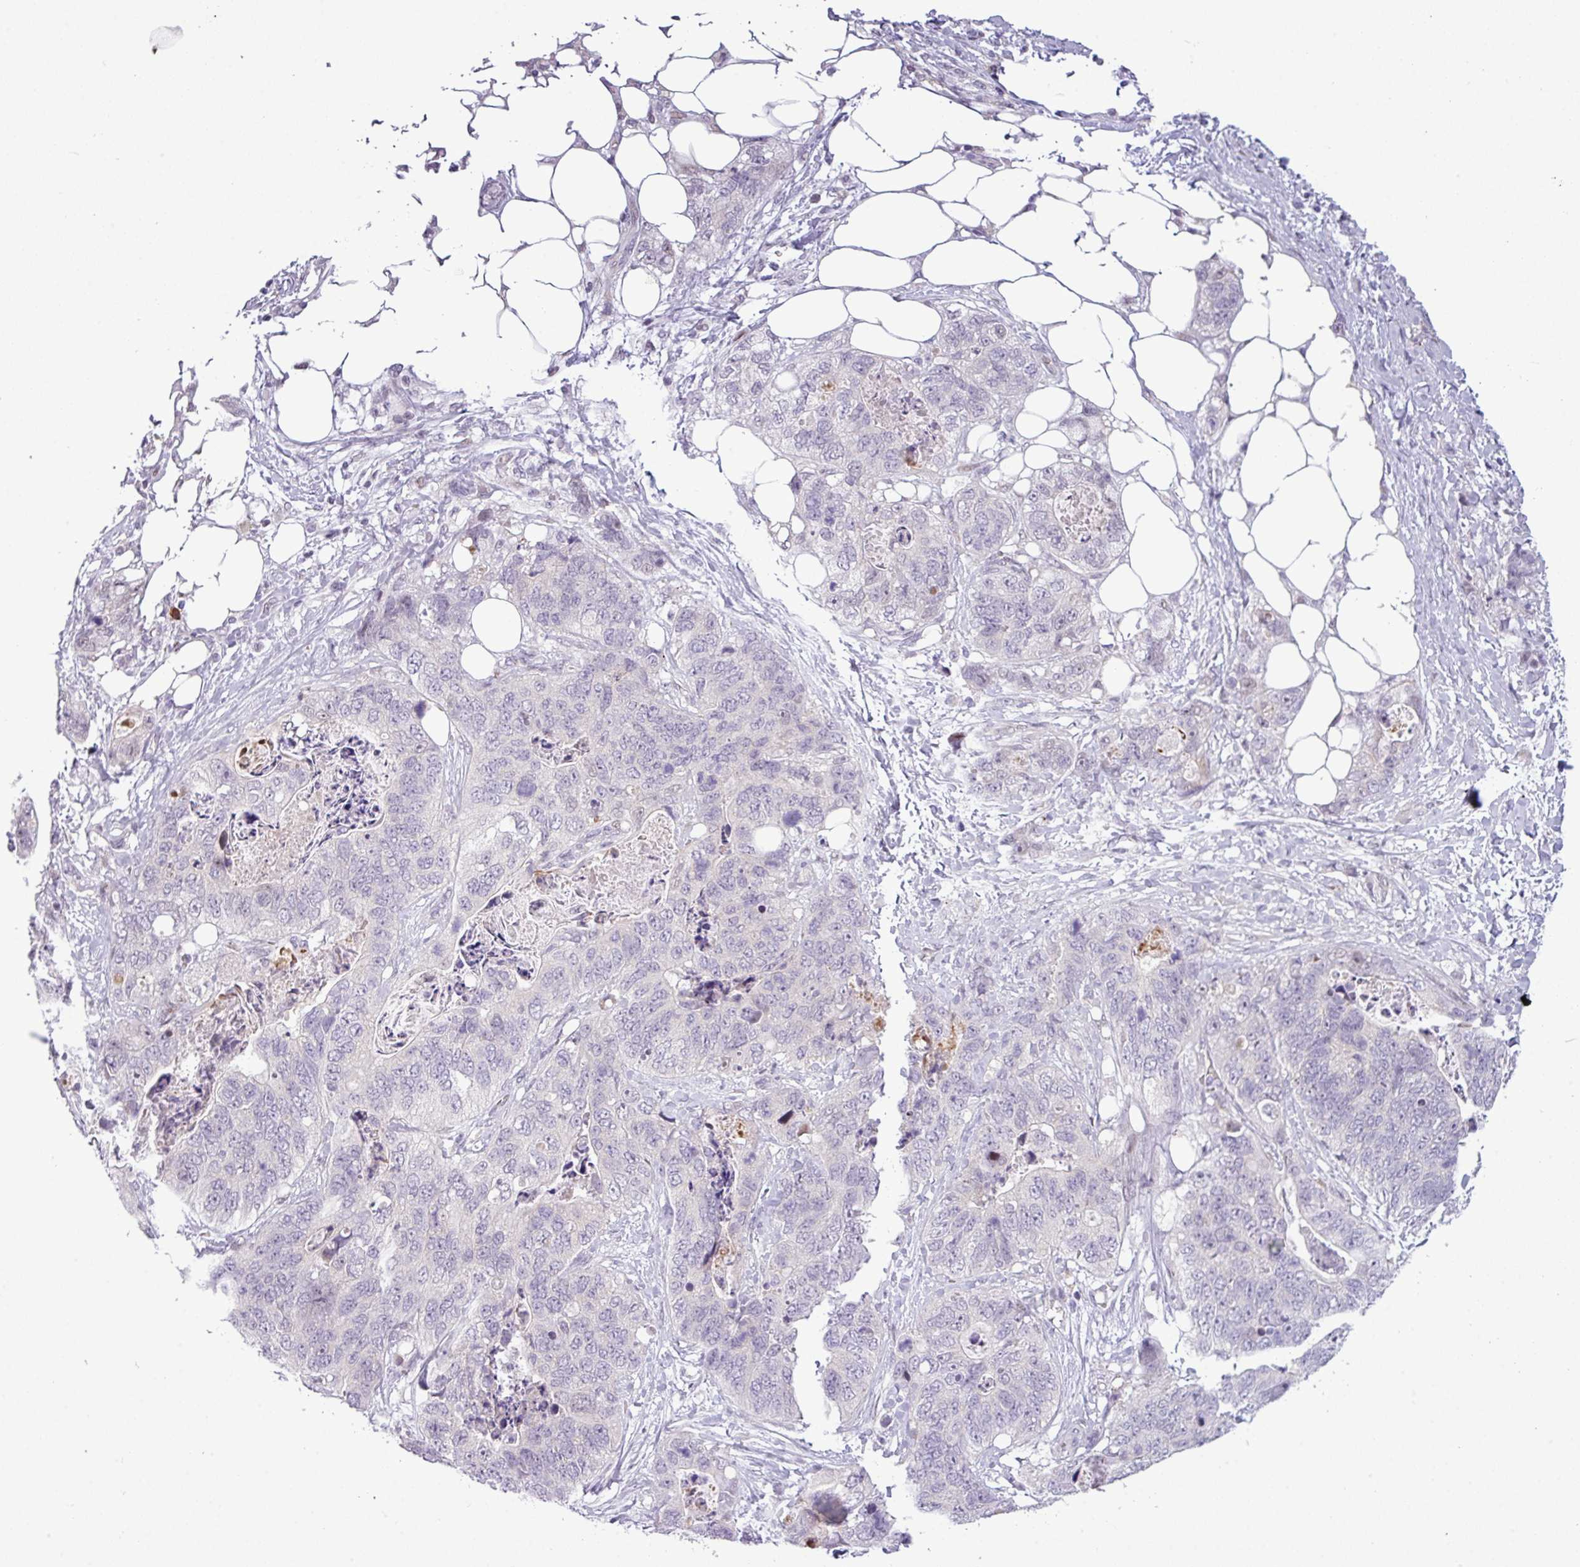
{"staining": {"intensity": "negative", "quantity": "none", "location": "none"}, "tissue": "stomach cancer", "cell_type": "Tumor cells", "image_type": "cancer", "snomed": [{"axis": "morphology", "description": "Adenocarcinoma, NOS"}, {"axis": "topography", "description": "Stomach"}], "caption": "A high-resolution image shows immunohistochemistry (IHC) staining of stomach adenocarcinoma, which shows no significant expression in tumor cells.", "gene": "SLC66A2", "patient": {"sex": "female", "age": 89}}